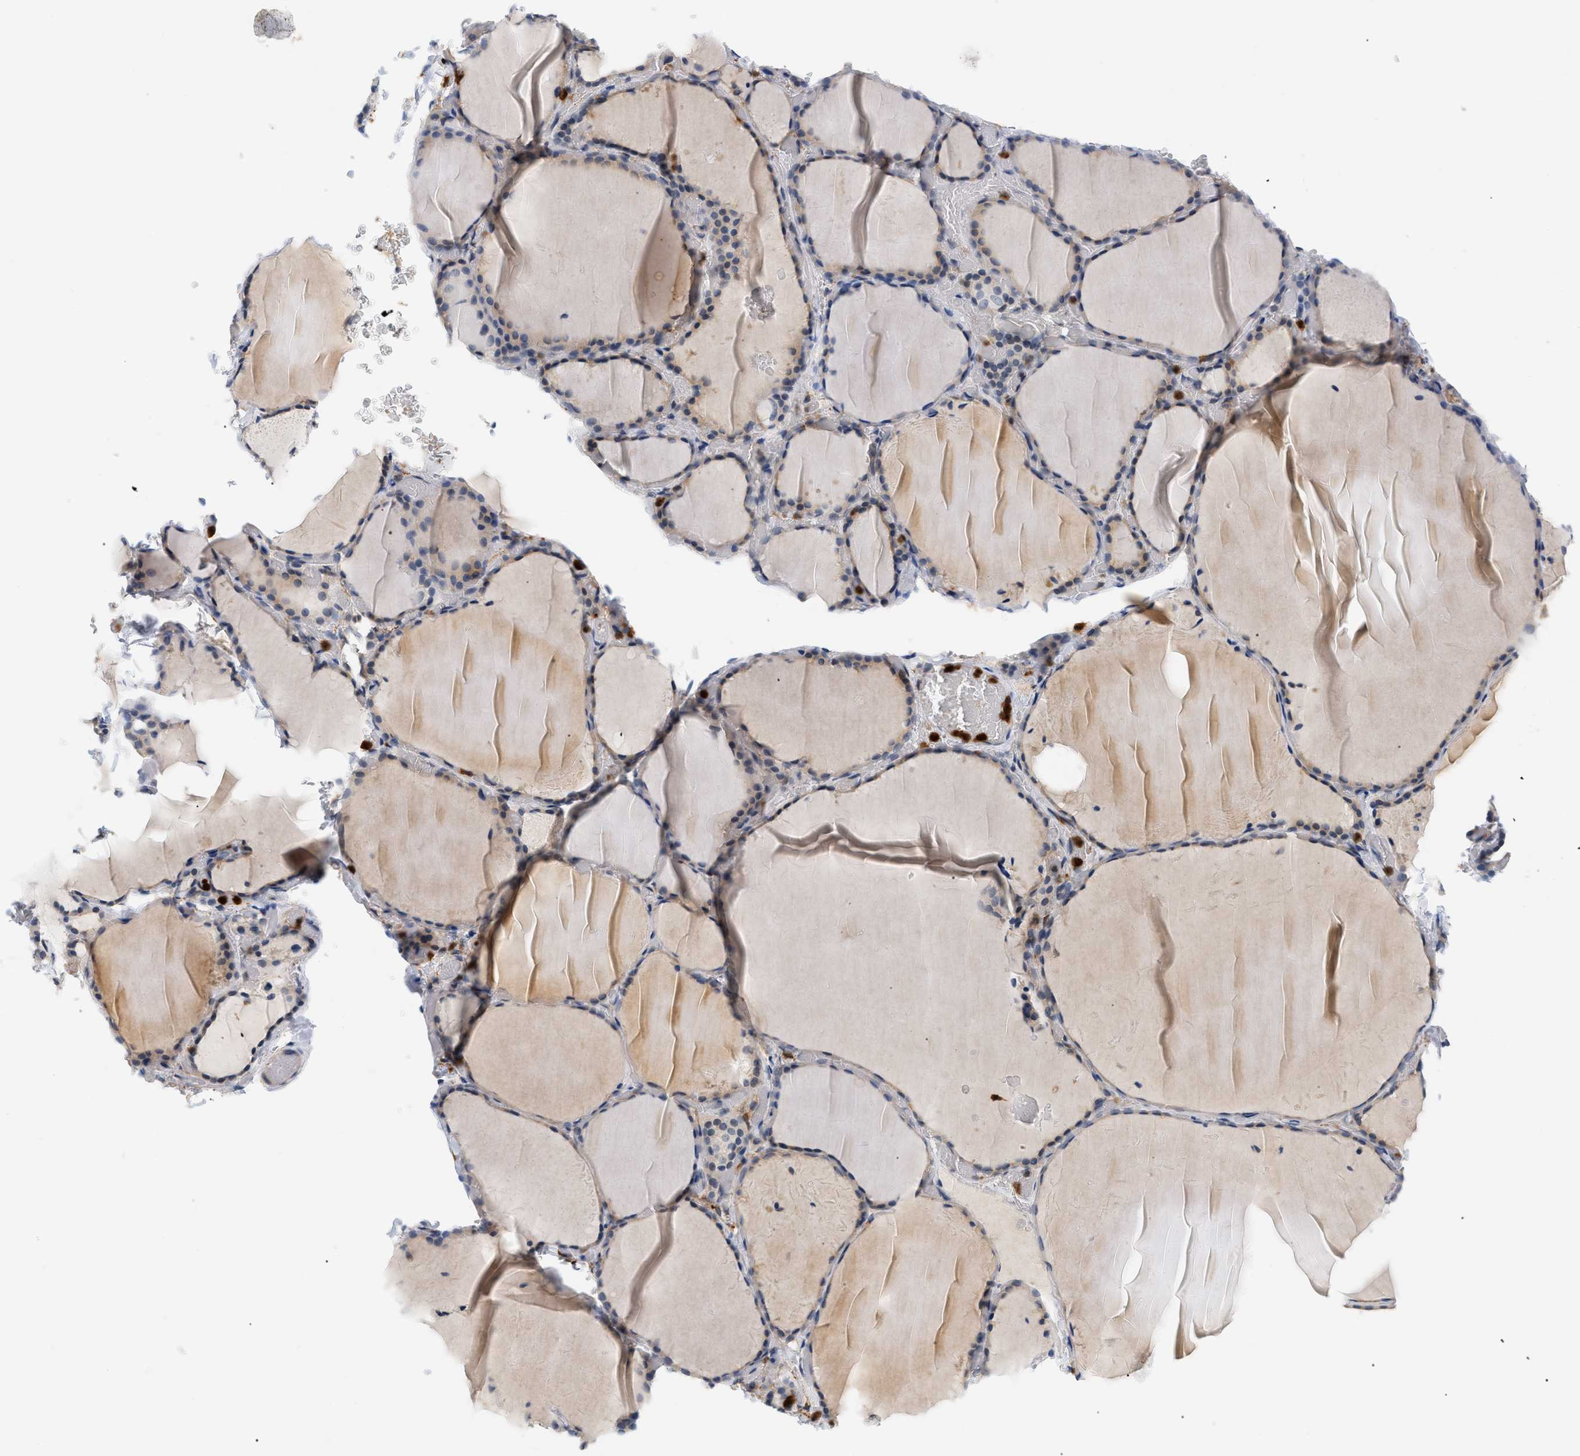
{"staining": {"intensity": "weak", "quantity": "25%-75%", "location": "cytoplasmic/membranous"}, "tissue": "thyroid gland", "cell_type": "Glandular cells", "image_type": "normal", "snomed": [{"axis": "morphology", "description": "Normal tissue, NOS"}, {"axis": "topography", "description": "Thyroid gland"}], "caption": "An image of human thyroid gland stained for a protein exhibits weak cytoplasmic/membranous brown staining in glandular cells. The protein is stained brown, and the nuclei are stained in blue (DAB IHC with brightfield microscopy, high magnification).", "gene": "PYCARD", "patient": {"sex": "female", "age": 22}}